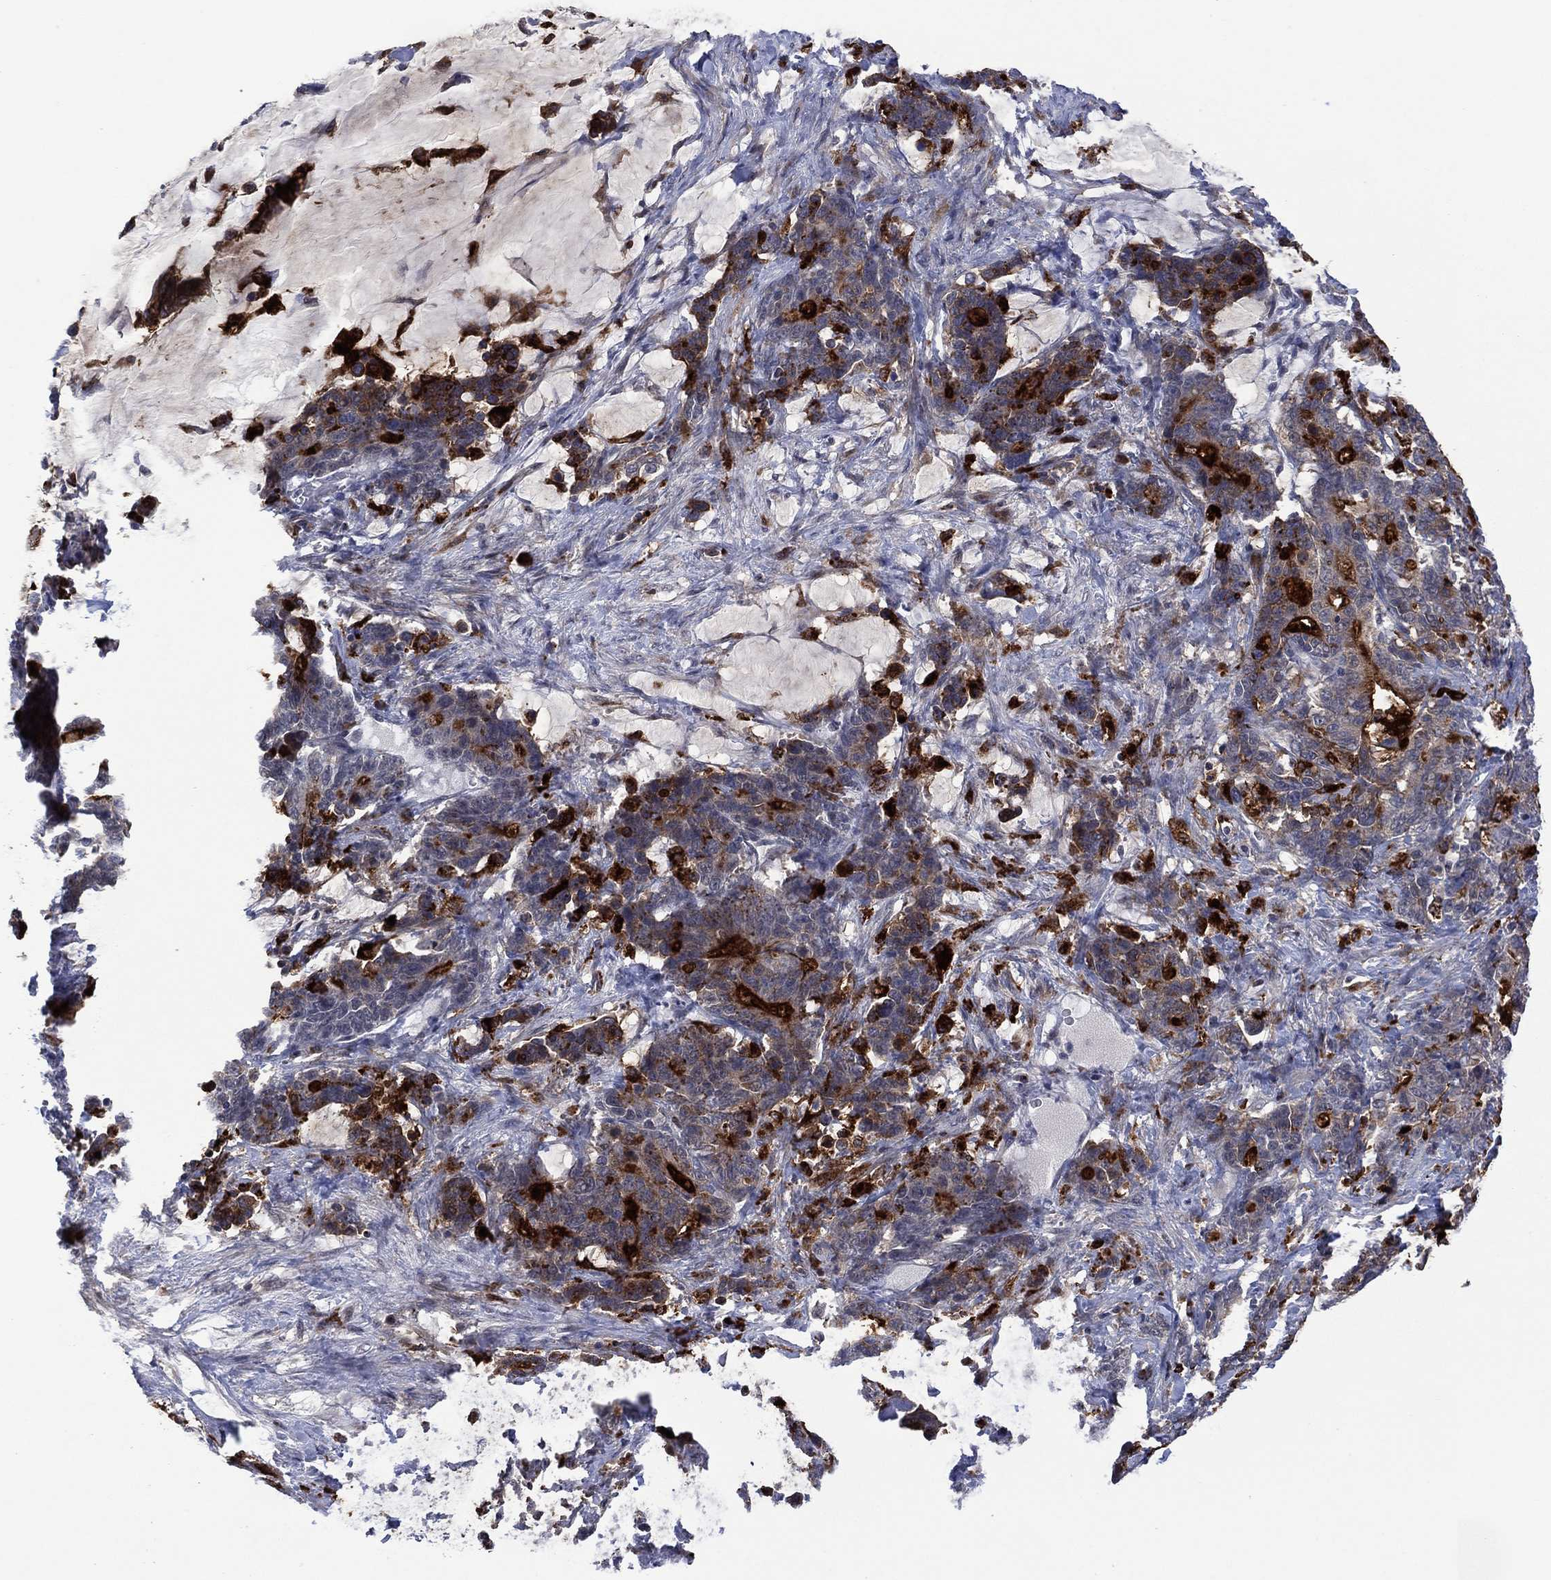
{"staining": {"intensity": "strong", "quantity": "25%-75%", "location": "cytoplasmic/membranous"}, "tissue": "stomach cancer", "cell_type": "Tumor cells", "image_type": "cancer", "snomed": [{"axis": "morphology", "description": "Normal tissue, NOS"}, {"axis": "morphology", "description": "Adenocarcinoma, NOS"}, {"axis": "topography", "description": "Stomach"}], "caption": "There is high levels of strong cytoplasmic/membranous staining in tumor cells of stomach cancer, as demonstrated by immunohistochemical staining (brown color).", "gene": "DPP4", "patient": {"sex": "female", "age": 64}}